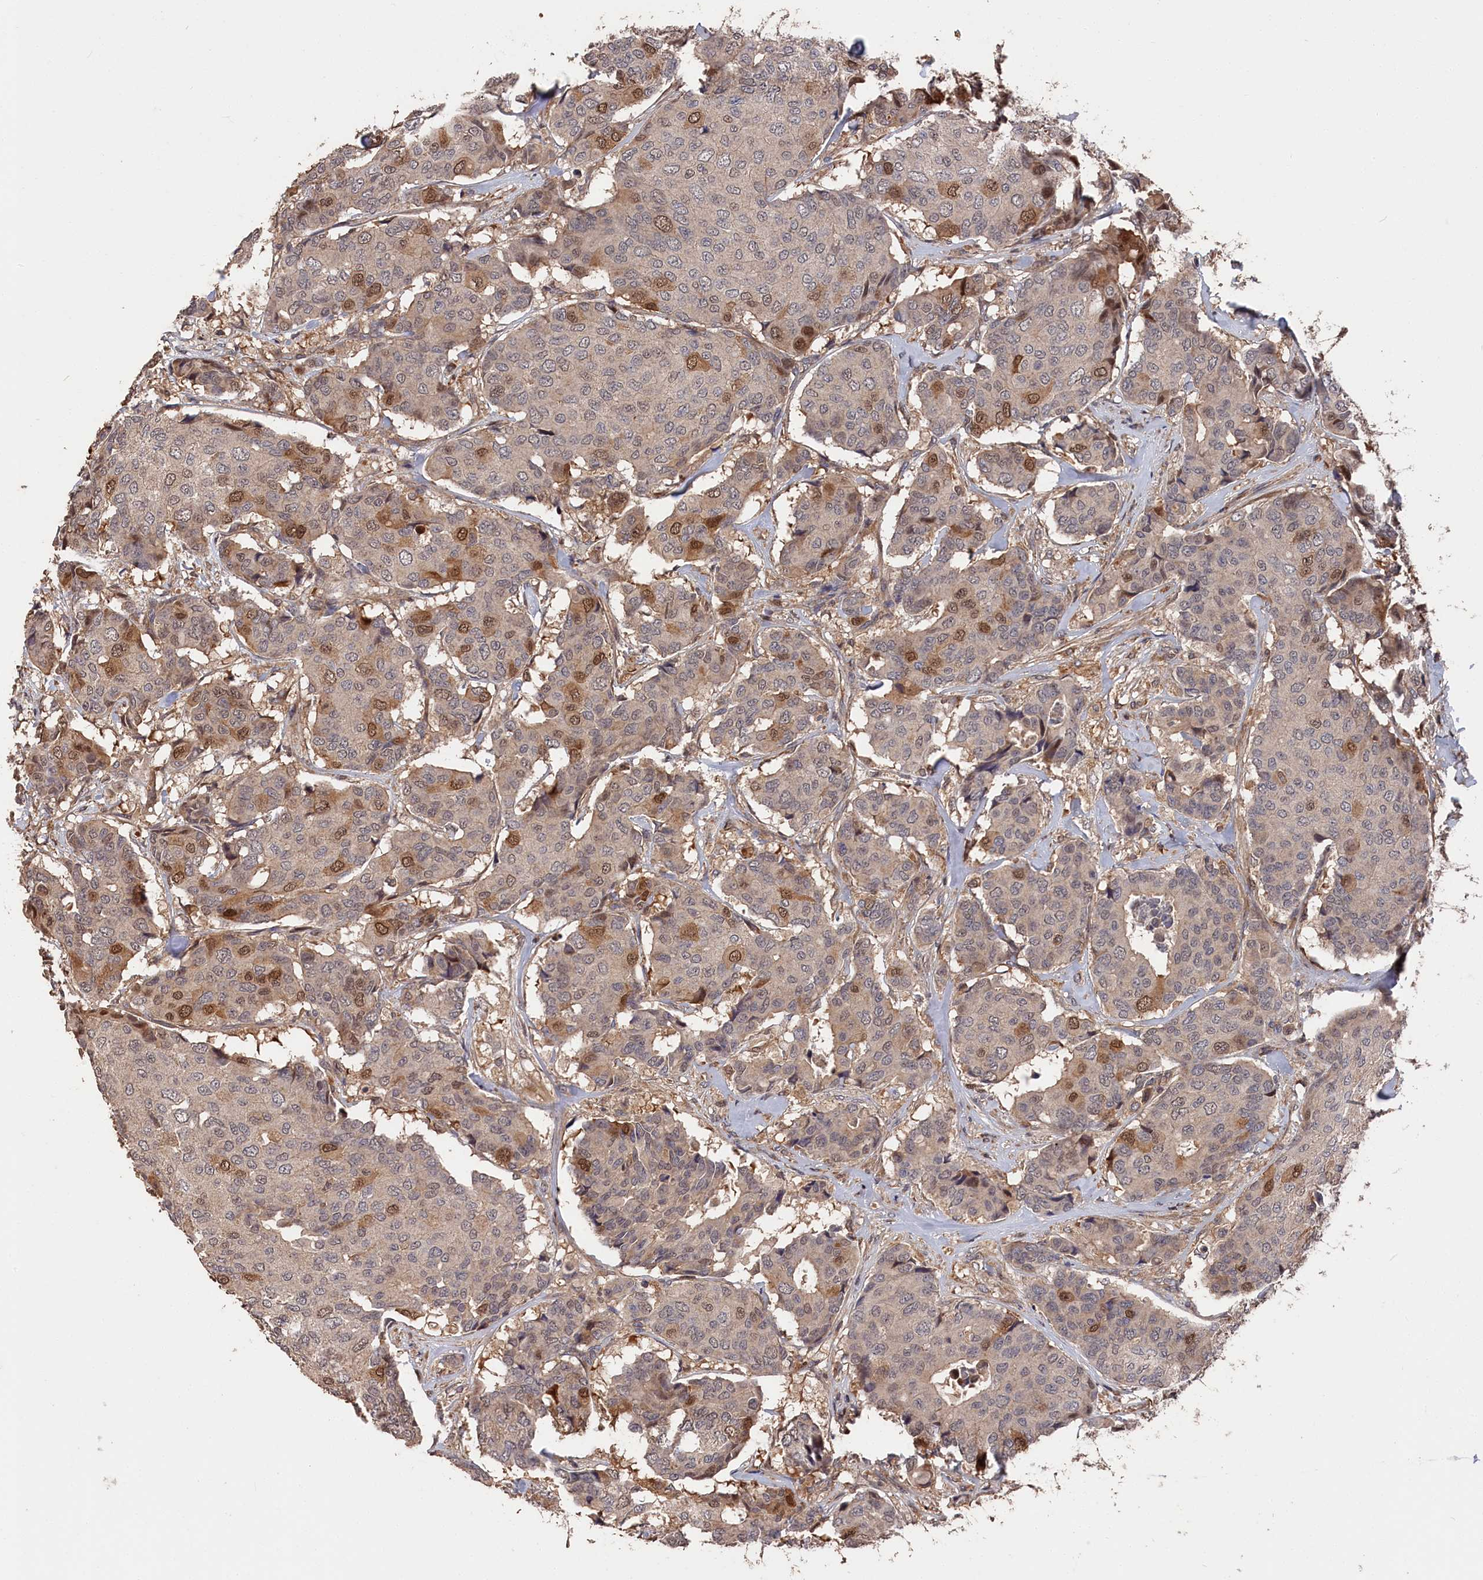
{"staining": {"intensity": "moderate", "quantity": "<25%", "location": "cytoplasmic/membranous,nuclear"}, "tissue": "breast cancer", "cell_type": "Tumor cells", "image_type": "cancer", "snomed": [{"axis": "morphology", "description": "Duct carcinoma"}, {"axis": "topography", "description": "Breast"}], "caption": "Intraductal carcinoma (breast) stained with DAB (3,3'-diaminobenzidine) immunohistochemistry (IHC) displays low levels of moderate cytoplasmic/membranous and nuclear staining in approximately <25% of tumor cells.", "gene": "RMI2", "patient": {"sex": "female", "age": 75}}